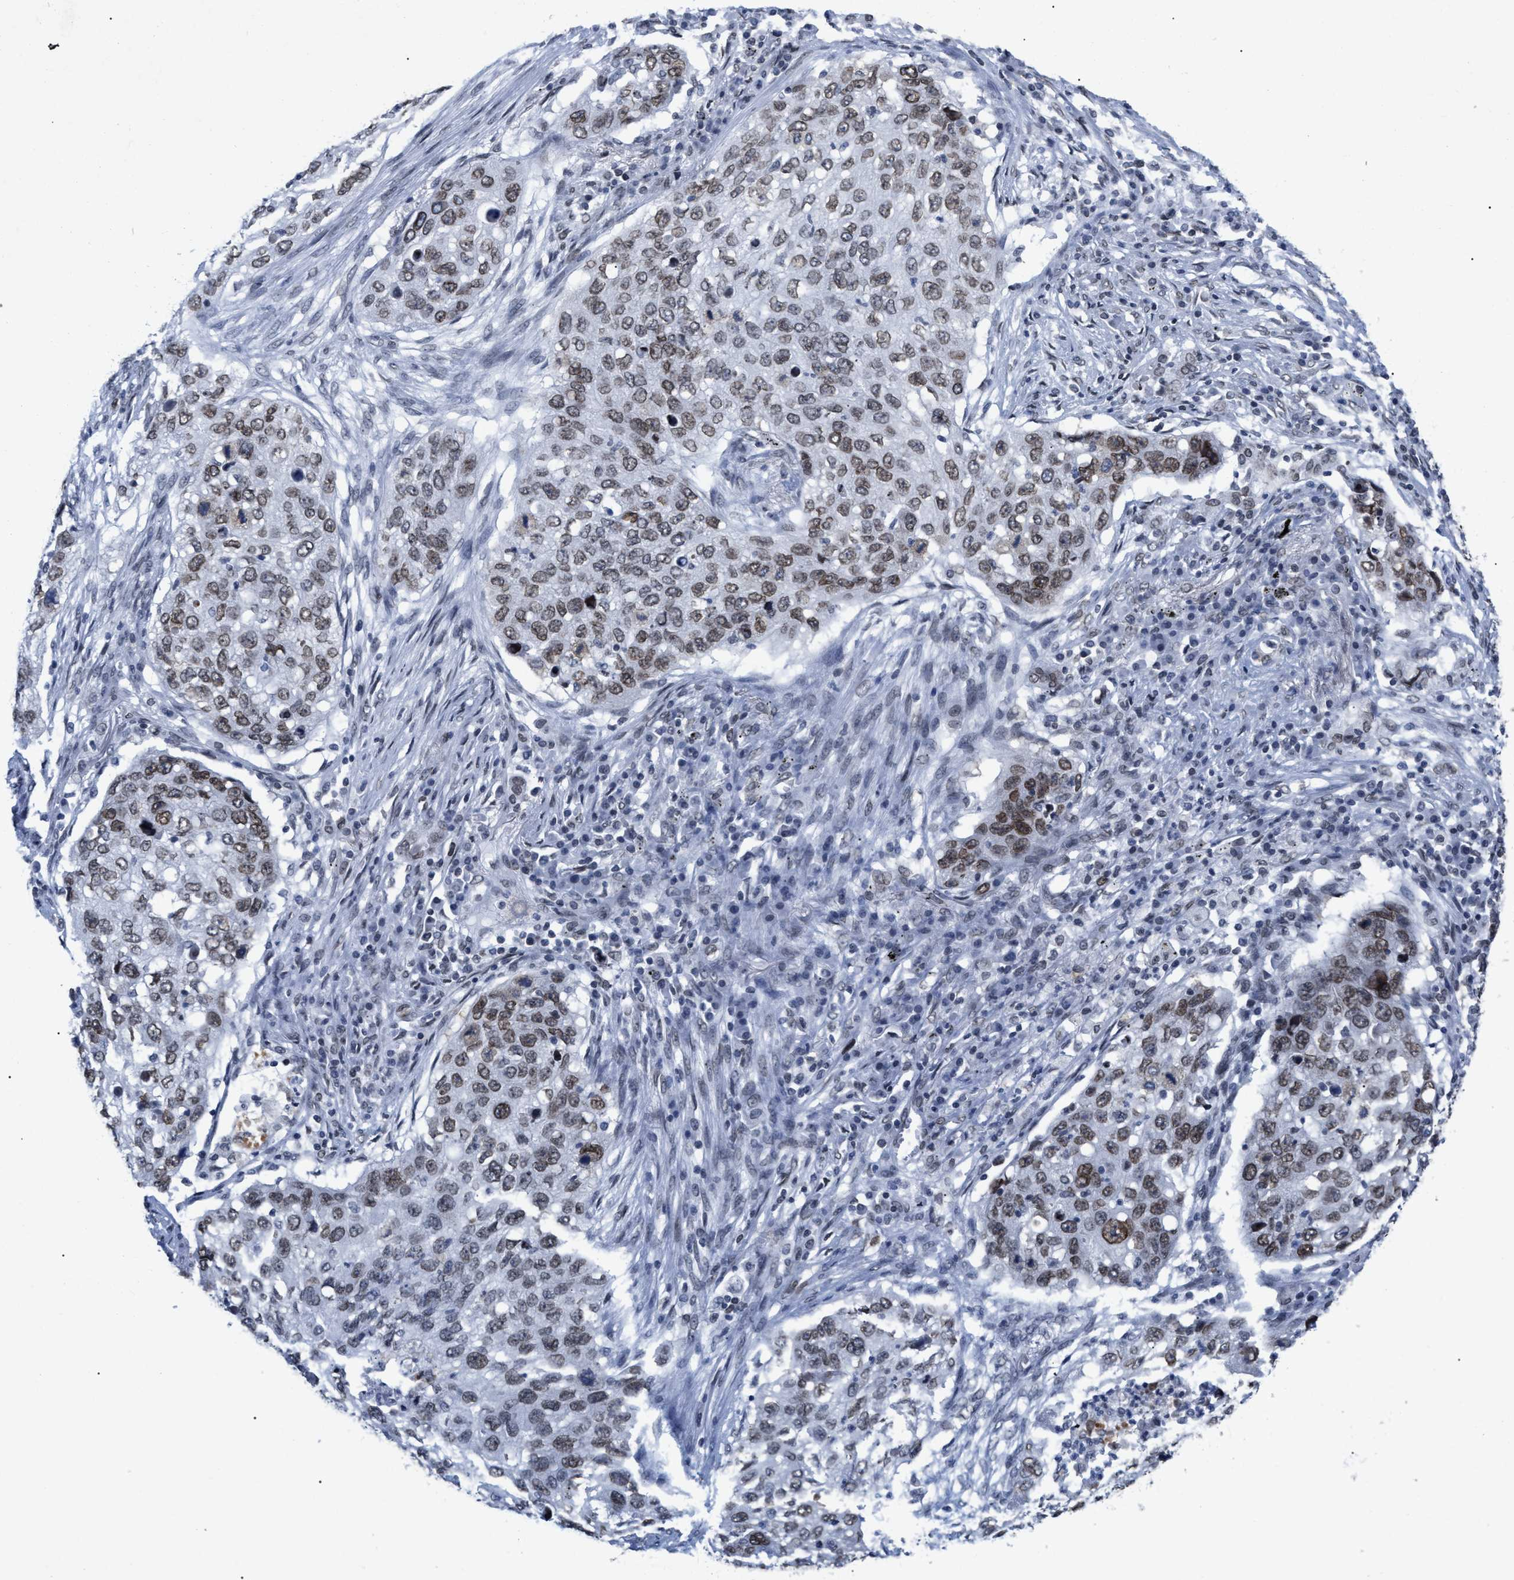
{"staining": {"intensity": "moderate", "quantity": ">75%", "location": "cytoplasmic/membranous,nuclear"}, "tissue": "lung cancer", "cell_type": "Tumor cells", "image_type": "cancer", "snomed": [{"axis": "morphology", "description": "Squamous cell carcinoma, NOS"}, {"axis": "topography", "description": "Lung"}], "caption": "A medium amount of moderate cytoplasmic/membranous and nuclear positivity is present in about >75% of tumor cells in lung cancer tissue.", "gene": "TPR", "patient": {"sex": "female", "age": 63}}